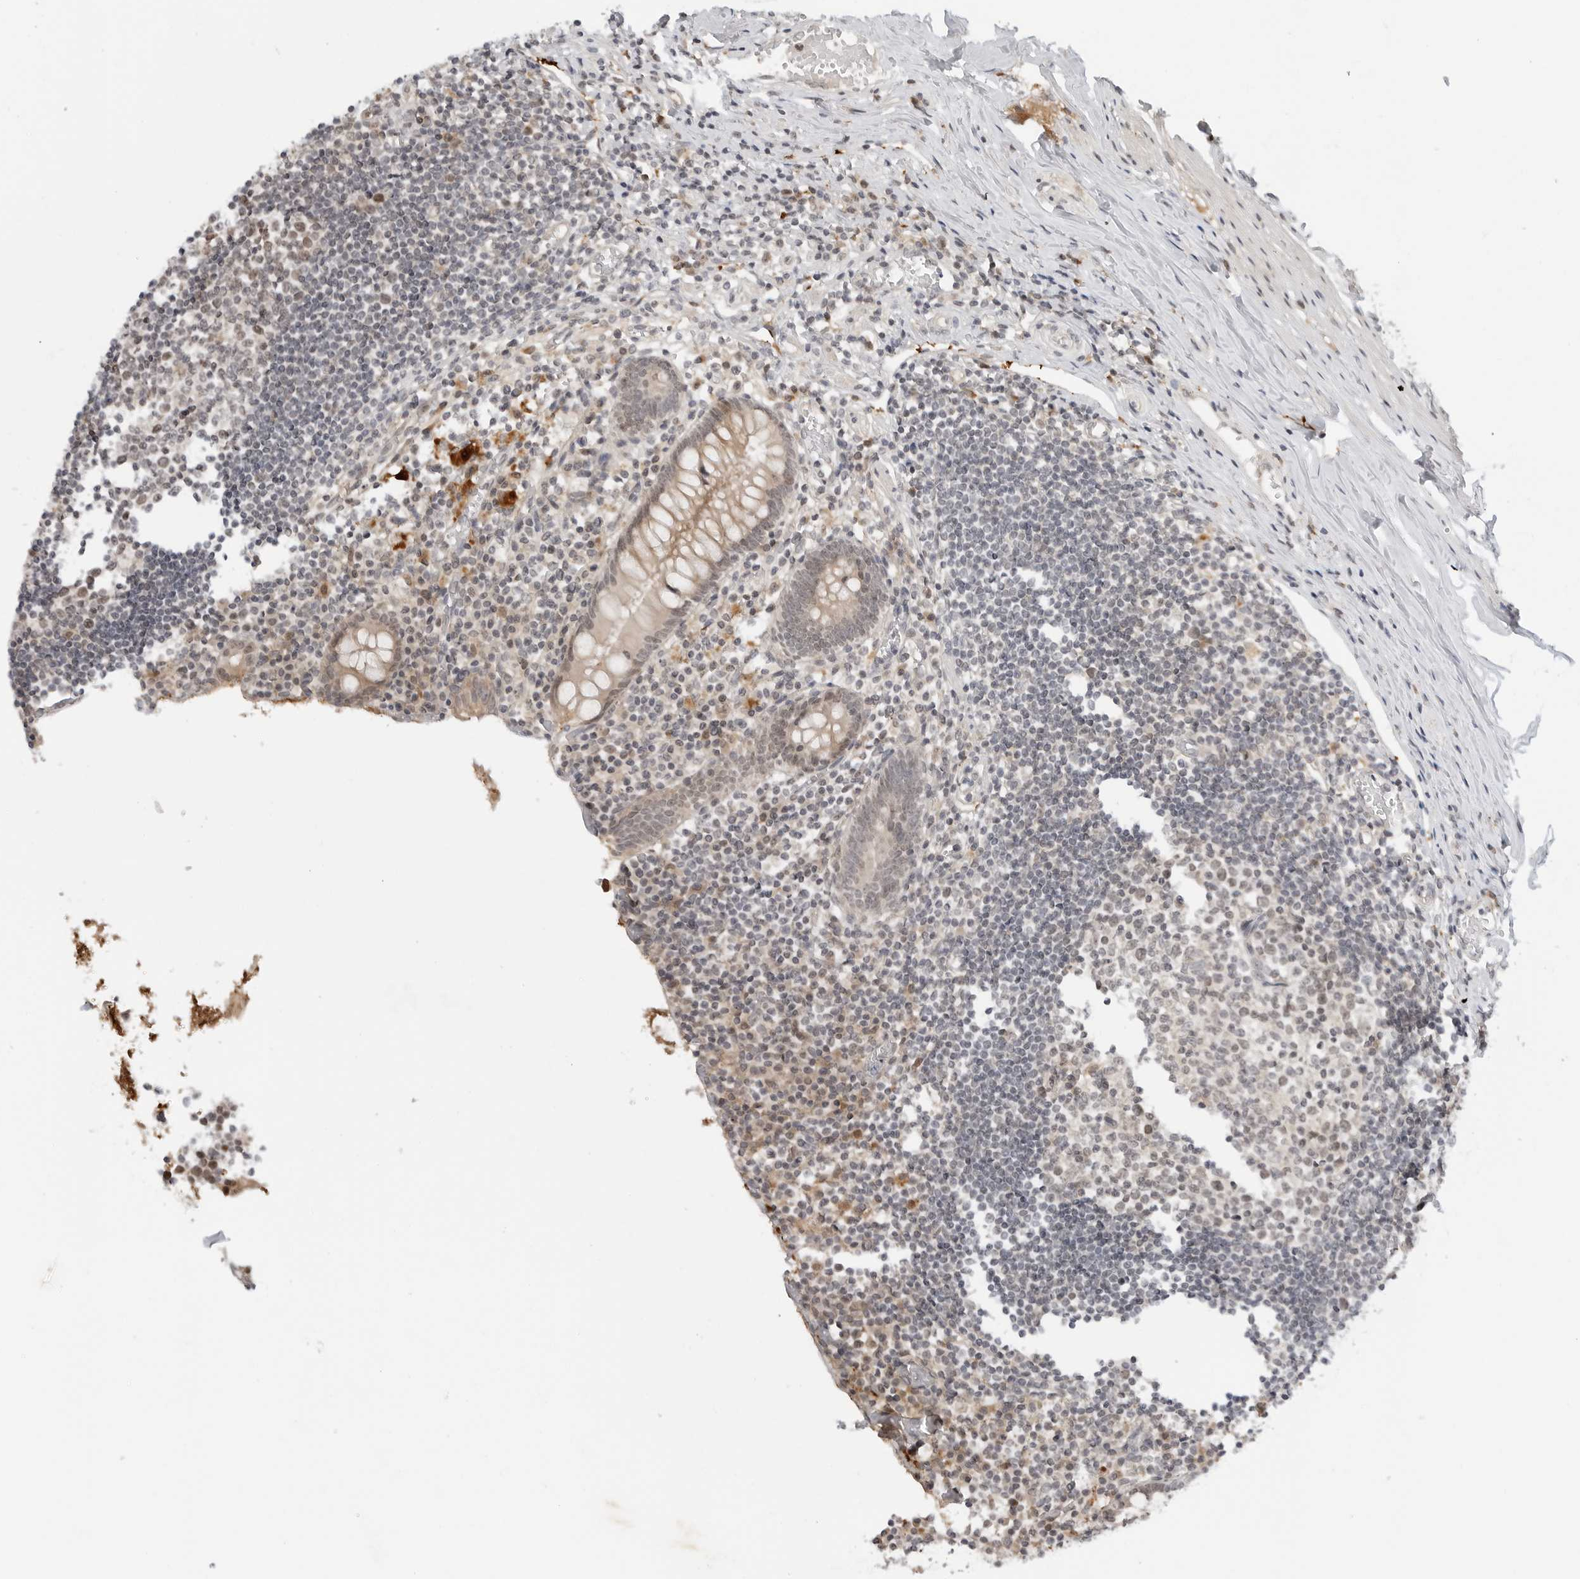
{"staining": {"intensity": "moderate", "quantity": "25%-75%", "location": "cytoplasmic/membranous,nuclear"}, "tissue": "appendix", "cell_type": "Glandular cells", "image_type": "normal", "snomed": [{"axis": "morphology", "description": "Normal tissue, NOS"}, {"axis": "topography", "description": "Appendix"}], "caption": "Brown immunohistochemical staining in normal human appendix exhibits moderate cytoplasmic/membranous,nuclear staining in approximately 25%-75% of glandular cells. The staining is performed using DAB brown chromogen to label protein expression. The nuclei are counter-stained blue using hematoxylin.", "gene": "TIPRL", "patient": {"sex": "female", "age": 17}}